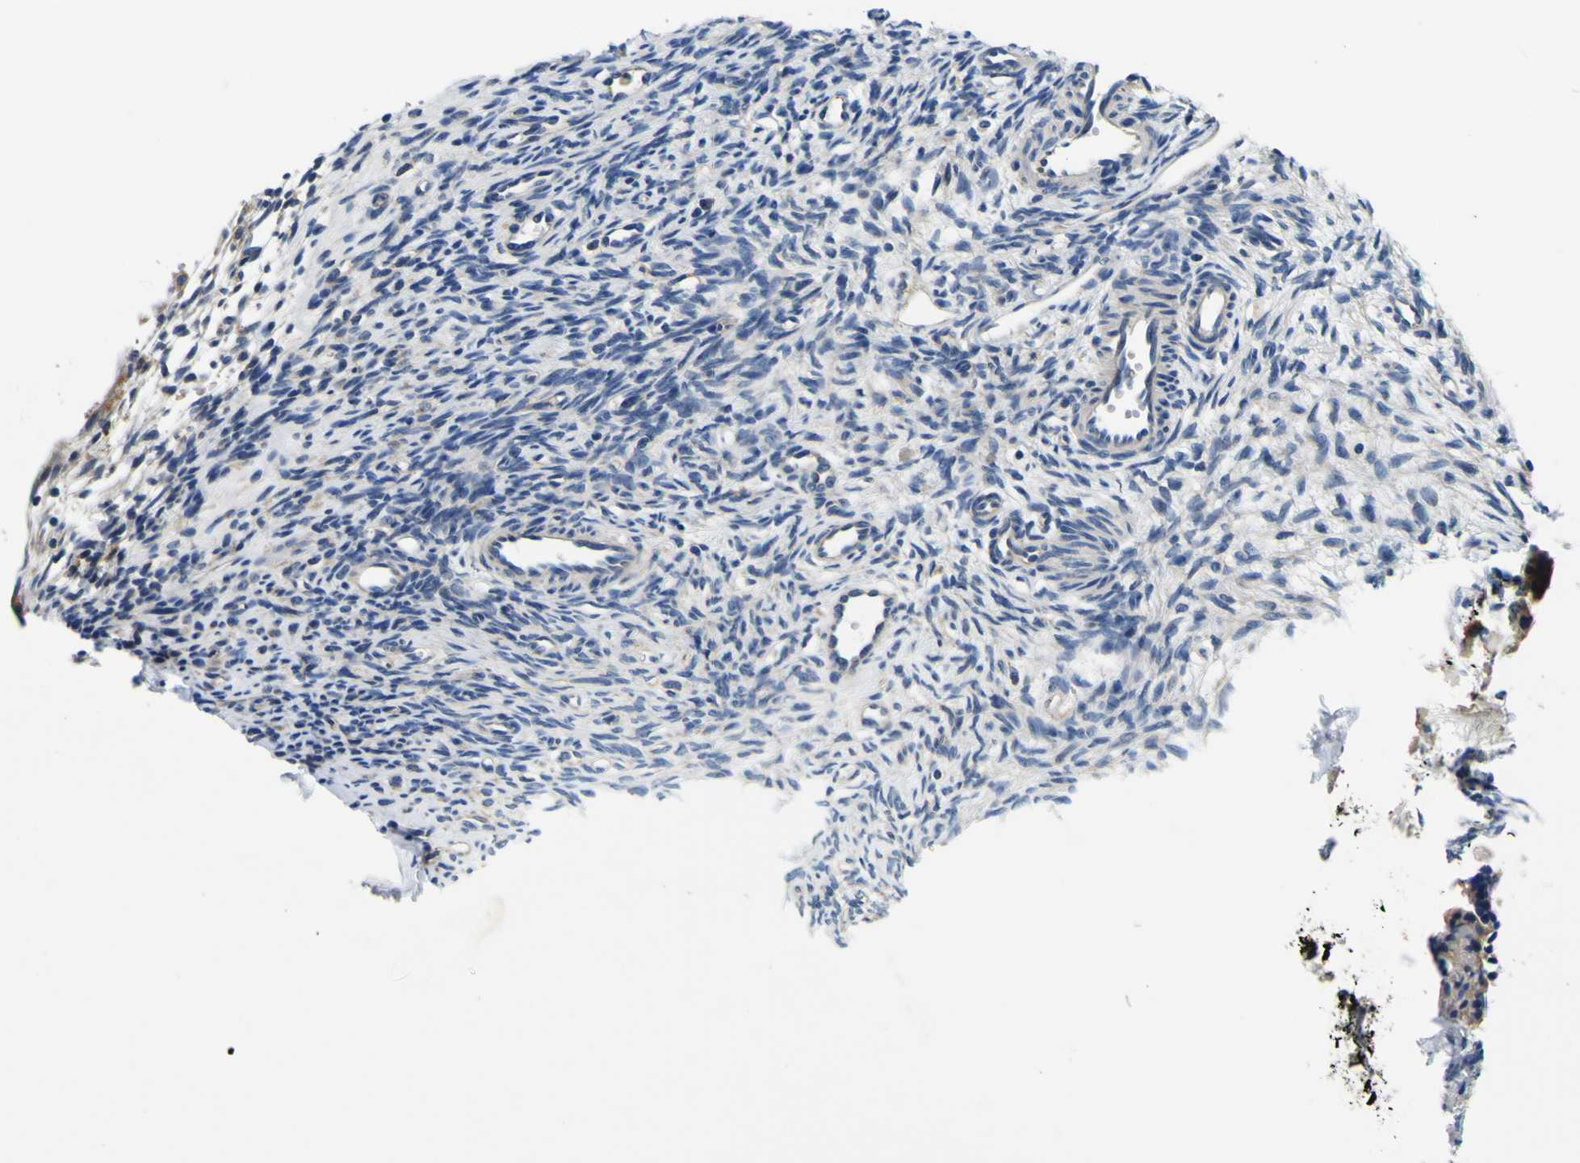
{"staining": {"intensity": "negative", "quantity": "none", "location": "none"}, "tissue": "ovary", "cell_type": "Ovarian stroma cells", "image_type": "normal", "snomed": [{"axis": "morphology", "description": "Normal tissue, NOS"}, {"axis": "topography", "description": "Ovary"}], "caption": "IHC of normal ovary demonstrates no expression in ovarian stroma cells.", "gene": "CLSTN1", "patient": {"sex": "female", "age": 33}}